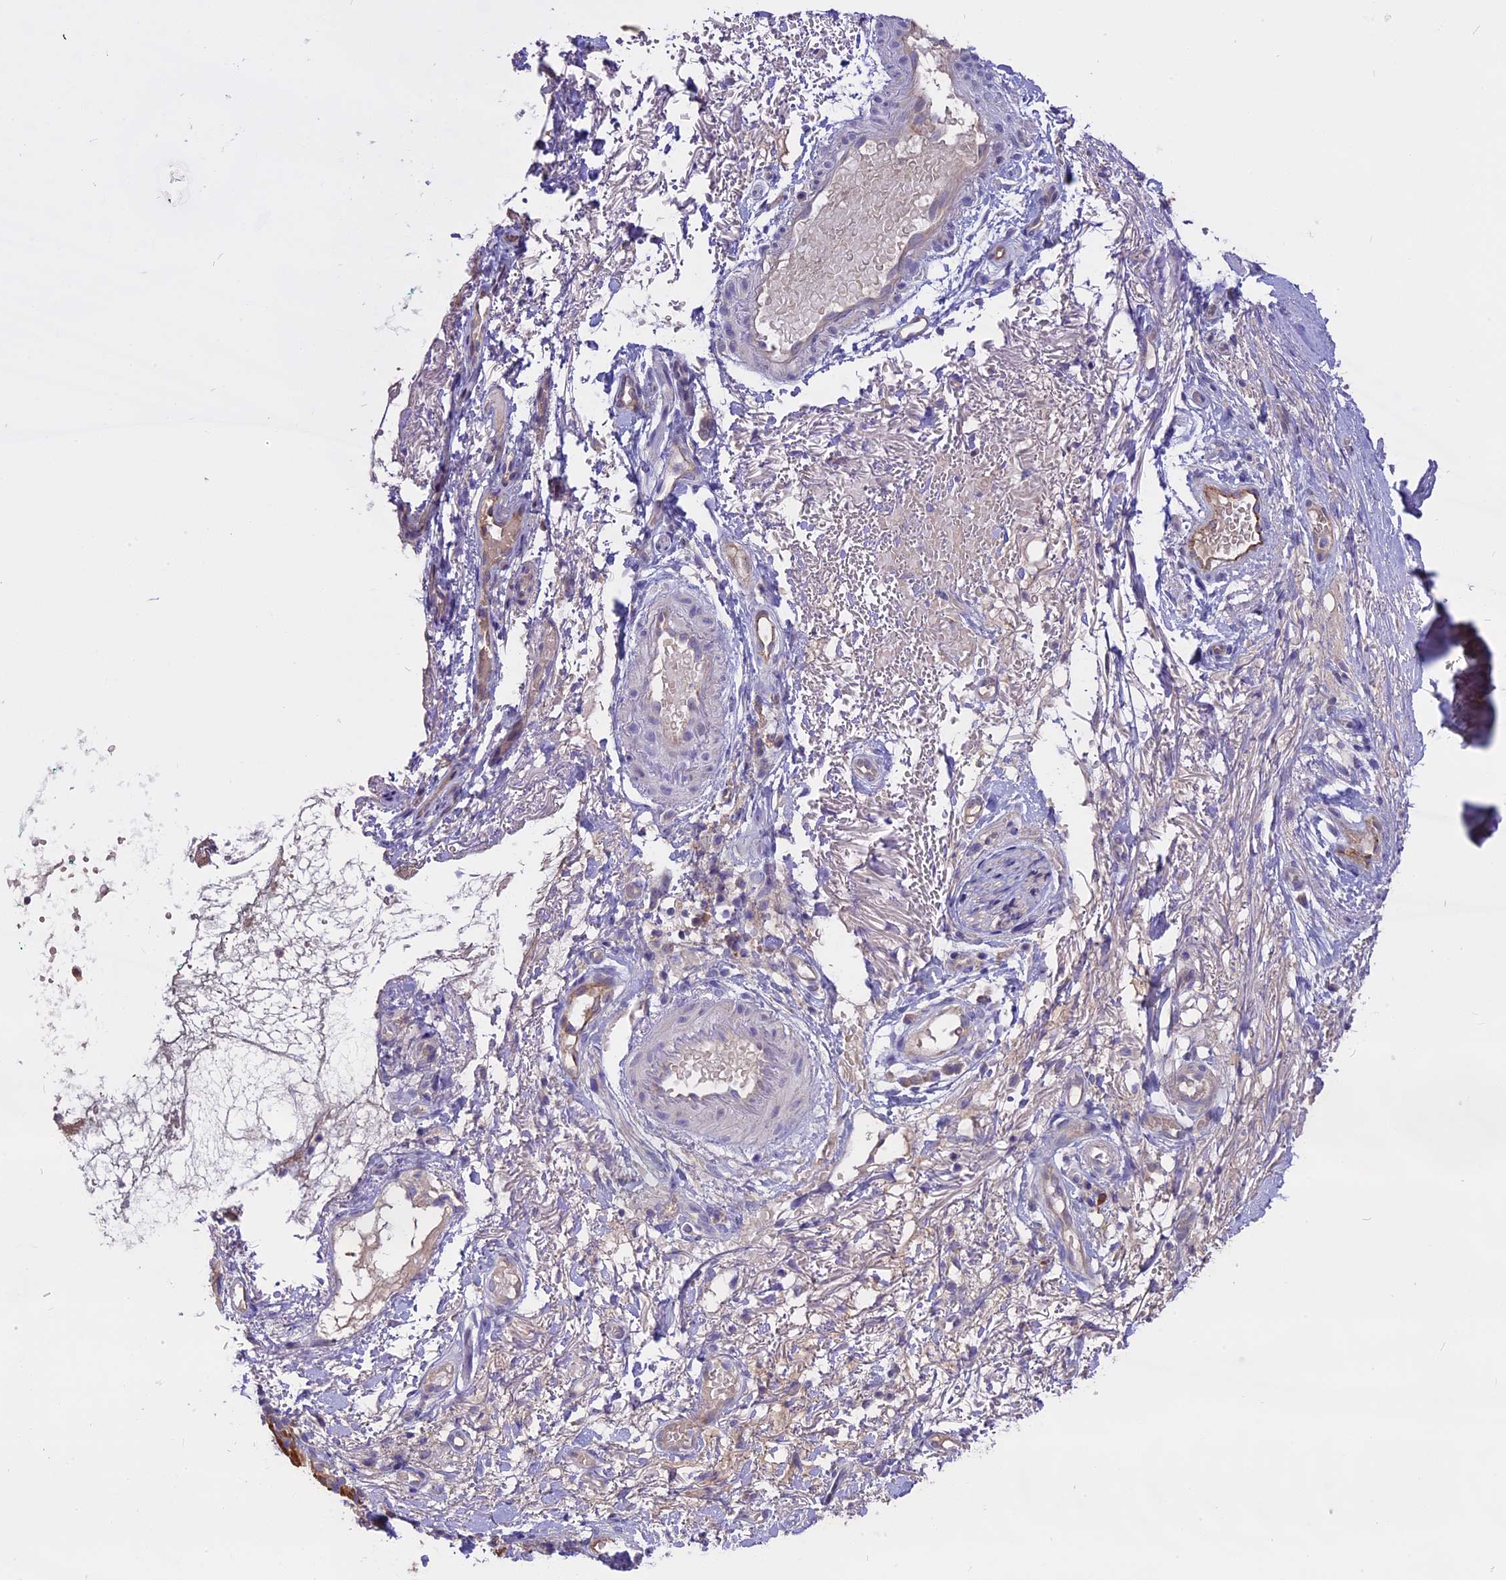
{"staining": {"intensity": "negative", "quantity": "none", "location": "none"}, "tissue": "adipose tissue", "cell_type": "Adipocytes", "image_type": "normal", "snomed": [{"axis": "morphology", "description": "Normal tissue, NOS"}, {"axis": "morphology", "description": "Basal cell carcinoma"}, {"axis": "topography", "description": "Cartilage tissue"}, {"axis": "topography", "description": "Nasopharynx"}, {"axis": "topography", "description": "Oral tissue"}], "caption": "Immunohistochemistry (IHC) histopathology image of benign adipose tissue: adipose tissue stained with DAB demonstrates no significant protein positivity in adipocytes. The staining is performed using DAB brown chromogen with nuclei counter-stained in using hematoxylin.", "gene": "WFDC2", "patient": {"sex": "female", "age": 77}}